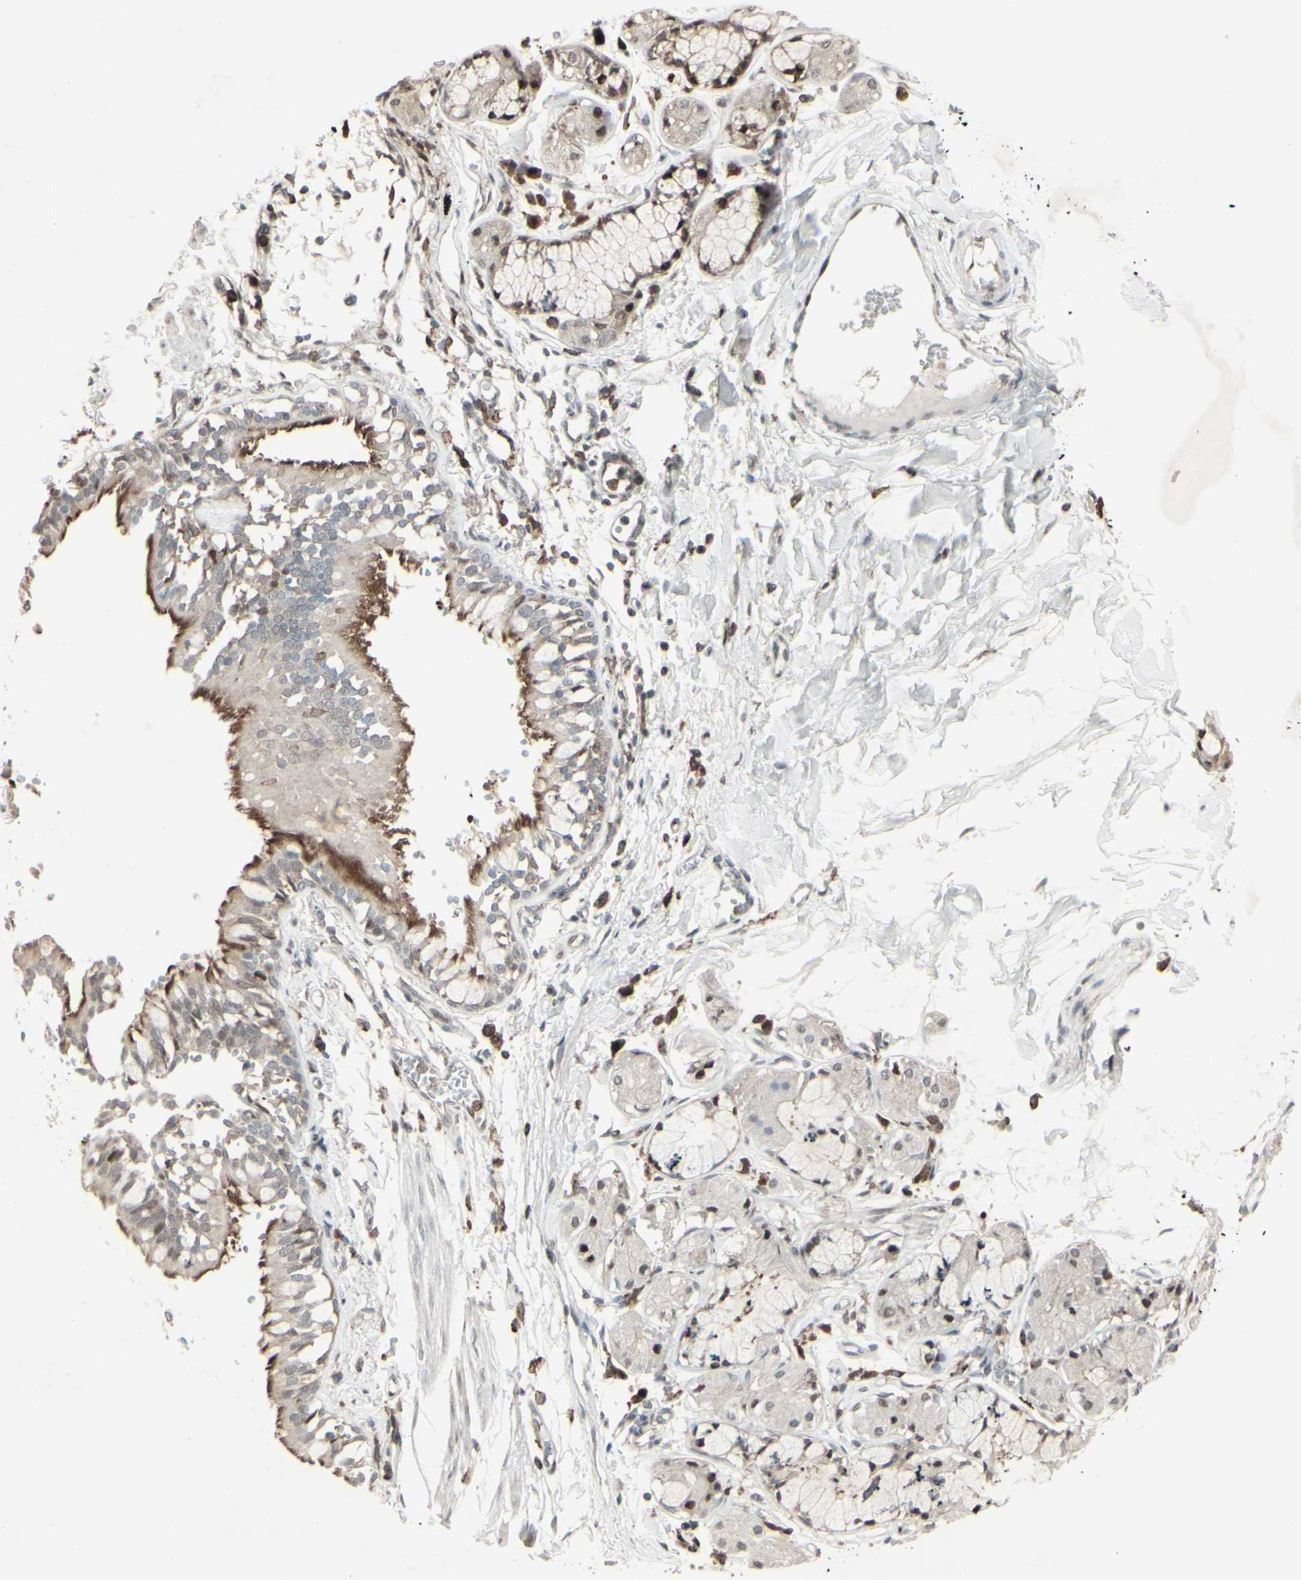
{"staining": {"intensity": "moderate", "quantity": "<25%", "location": "cytoplasmic/membranous"}, "tissue": "bronchus", "cell_type": "Respiratory epithelial cells", "image_type": "normal", "snomed": [{"axis": "morphology", "description": "Normal tissue, NOS"}, {"axis": "topography", "description": "Bronchus"}, {"axis": "topography", "description": "Lung"}], "caption": "Bronchus stained for a protein (brown) demonstrates moderate cytoplasmic/membranous positive staining in about <25% of respiratory epithelial cells.", "gene": "CD33", "patient": {"sex": "female", "age": 56}}